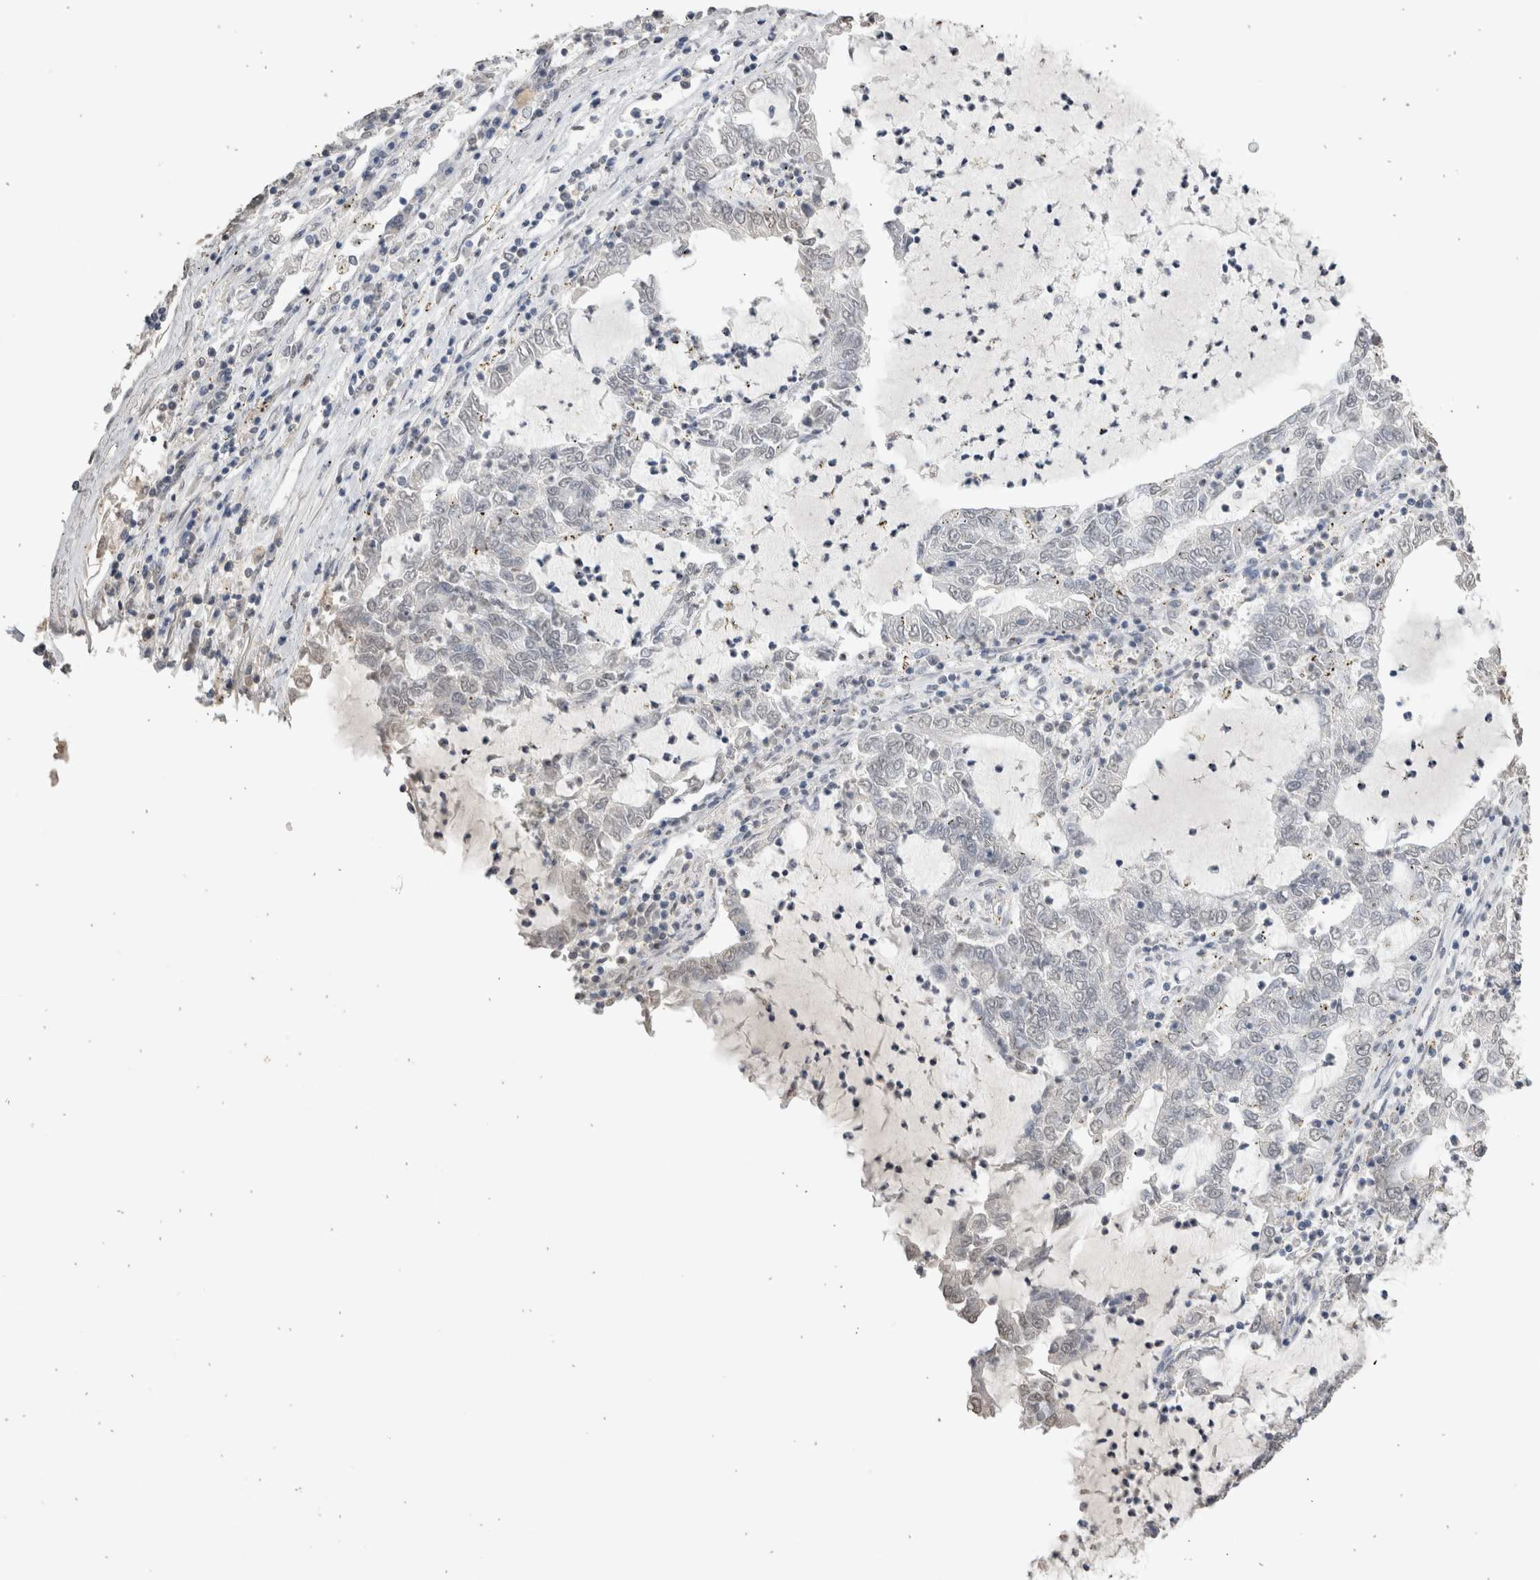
{"staining": {"intensity": "negative", "quantity": "none", "location": "none"}, "tissue": "lung cancer", "cell_type": "Tumor cells", "image_type": "cancer", "snomed": [{"axis": "morphology", "description": "Adenocarcinoma, NOS"}, {"axis": "topography", "description": "Lung"}], "caption": "DAB immunohistochemical staining of human lung cancer (adenocarcinoma) demonstrates no significant positivity in tumor cells.", "gene": "LGALS2", "patient": {"sex": "female", "age": 51}}